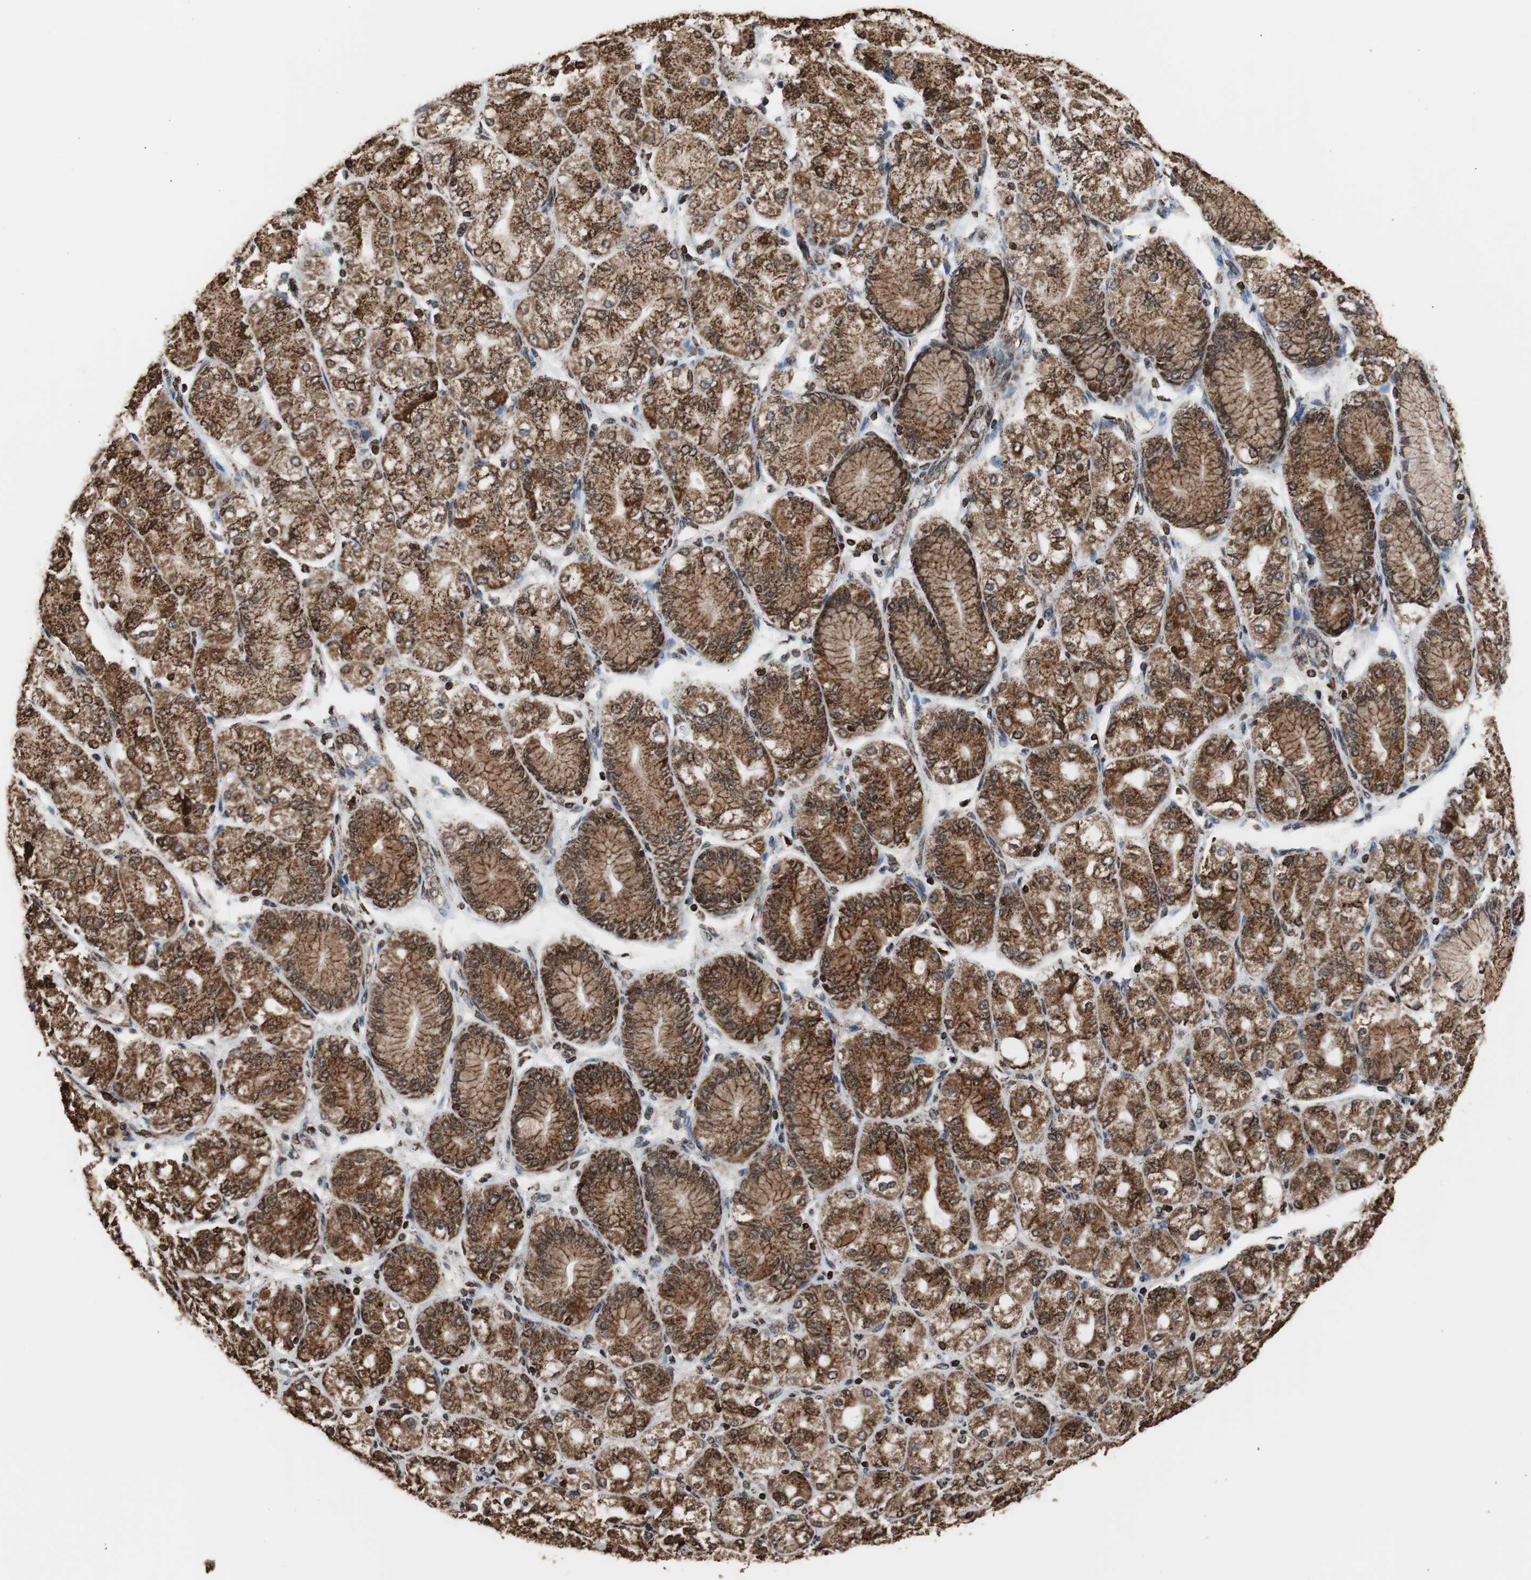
{"staining": {"intensity": "strong", "quantity": ">75%", "location": "cytoplasmic/membranous"}, "tissue": "stomach cancer", "cell_type": "Tumor cells", "image_type": "cancer", "snomed": [{"axis": "morphology", "description": "Normal tissue, NOS"}, {"axis": "morphology", "description": "Adenocarcinoma, NOS"}, {"axis": "morphology", "description": "Adenocarcinoma, High grade"}, {"axis": "topography", "description": "Stomach, upper"}, {"axis": "topography", "description": "Stomach"}], "caption": "IHC photomicrograph of neoplastic tissue: stomach high-grade adenocarcinoma stained using IHC reveals high levels of strong protein expression localized specifically in the cytoplasmic/membranous of tumor cells, appearing as a cytoplasmic/membranous brown color.", "gene": "HSPA9", "patient": {"sex": "female", "age": 65}}